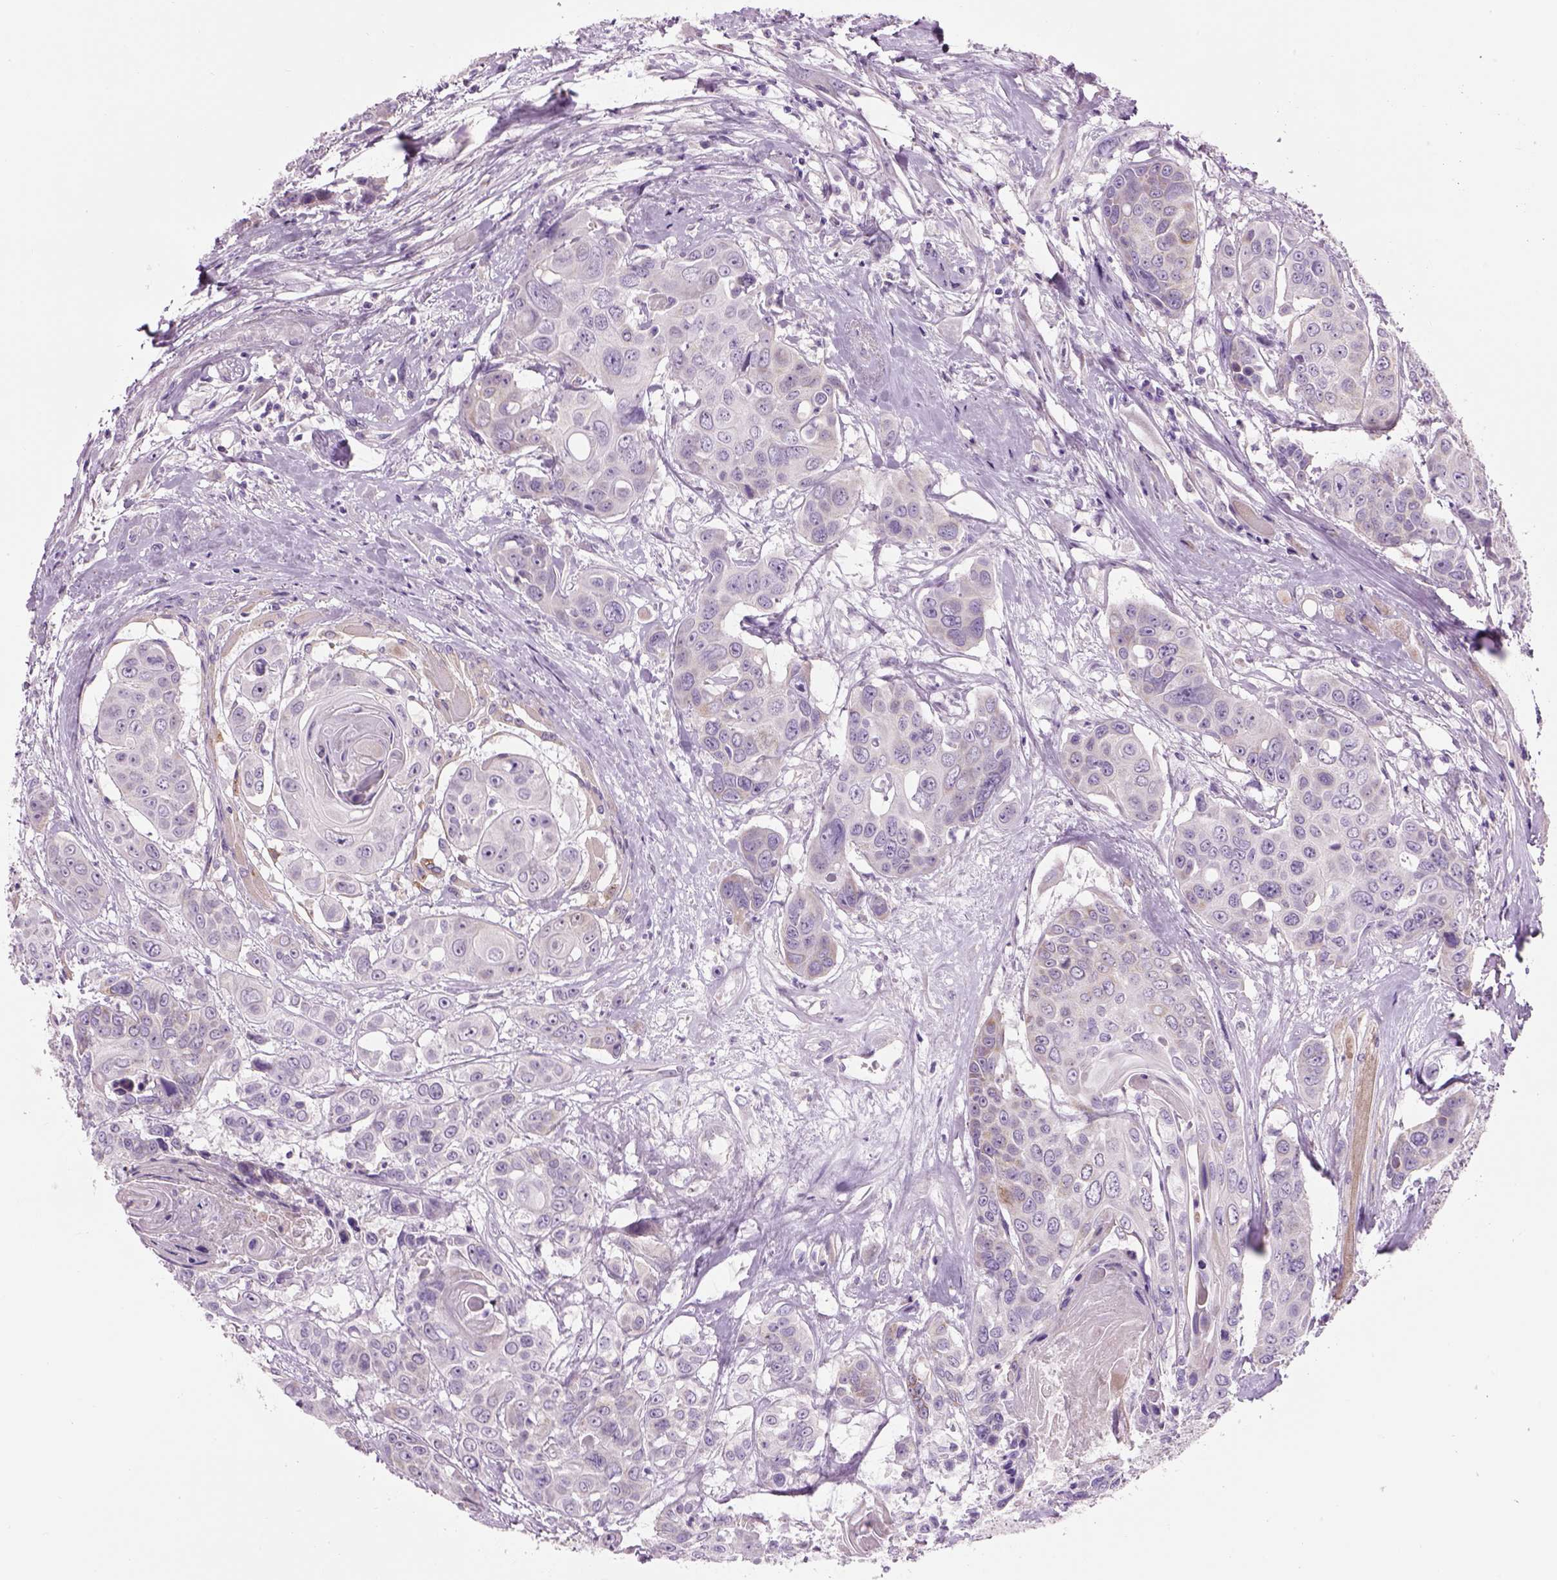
{"staining": {"intensity": "weak", "quantity": "<25%", "location": "cytoplasmic/membranous"}, "tissue": "head and neck cancer", "cell_type": "Tumor cells", "image_type": "cancer", "snomed": [{"axis": "morphology", "description": "Squamous cell carcinoma, NOS"}, {"axis": "topography", "description": "Oral tissue"}, {"axis": "topography", "description": "Head-Neck"}], "caption": "The micrograph displays no significant positivity in tumor cells of head and neck cancer.", "gene": "IFT52", "patient": {"sex": "male", "age": 56}}